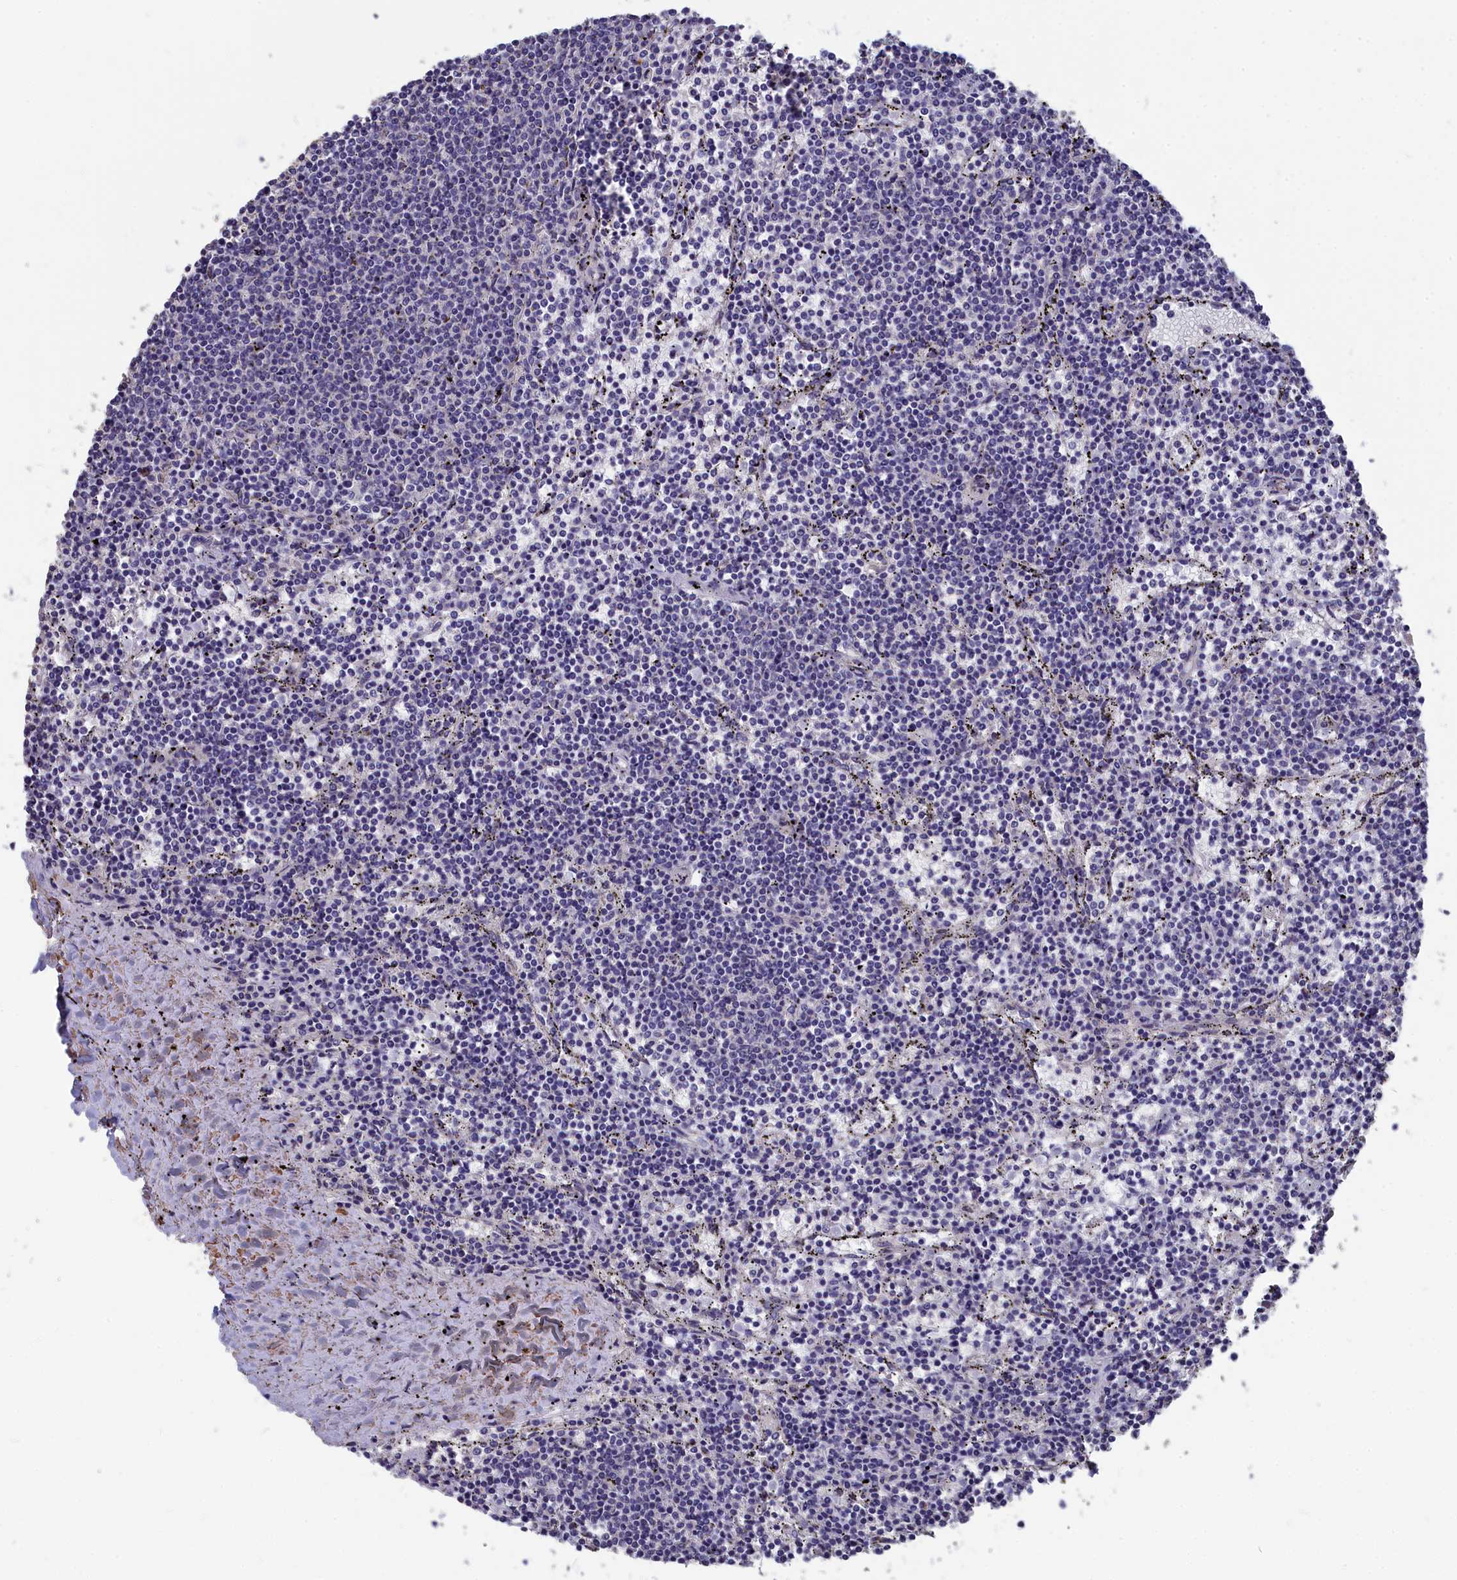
{"staining": {"intensity": "negative", "quantity": "none", "location": "none"}, "tissue": "lymphoma", "cell_type": "Tumor cells", "image_type": "cancer", "snomed": [{"axis": "morphology", "description": "Malignant lymphoma, non-Hodgkin's type, Low grade"}, {"axis": "topography", "description": "Spleen"}], "caption": "IHC of human lymphoma shows no staining in tumor cells. (DAB immunohistochemistry (IHC) visualized using brightfield microscopy, high magnification).", "gene": "TUBGCP4", "patient": {"sex": "female", "age": 50}}